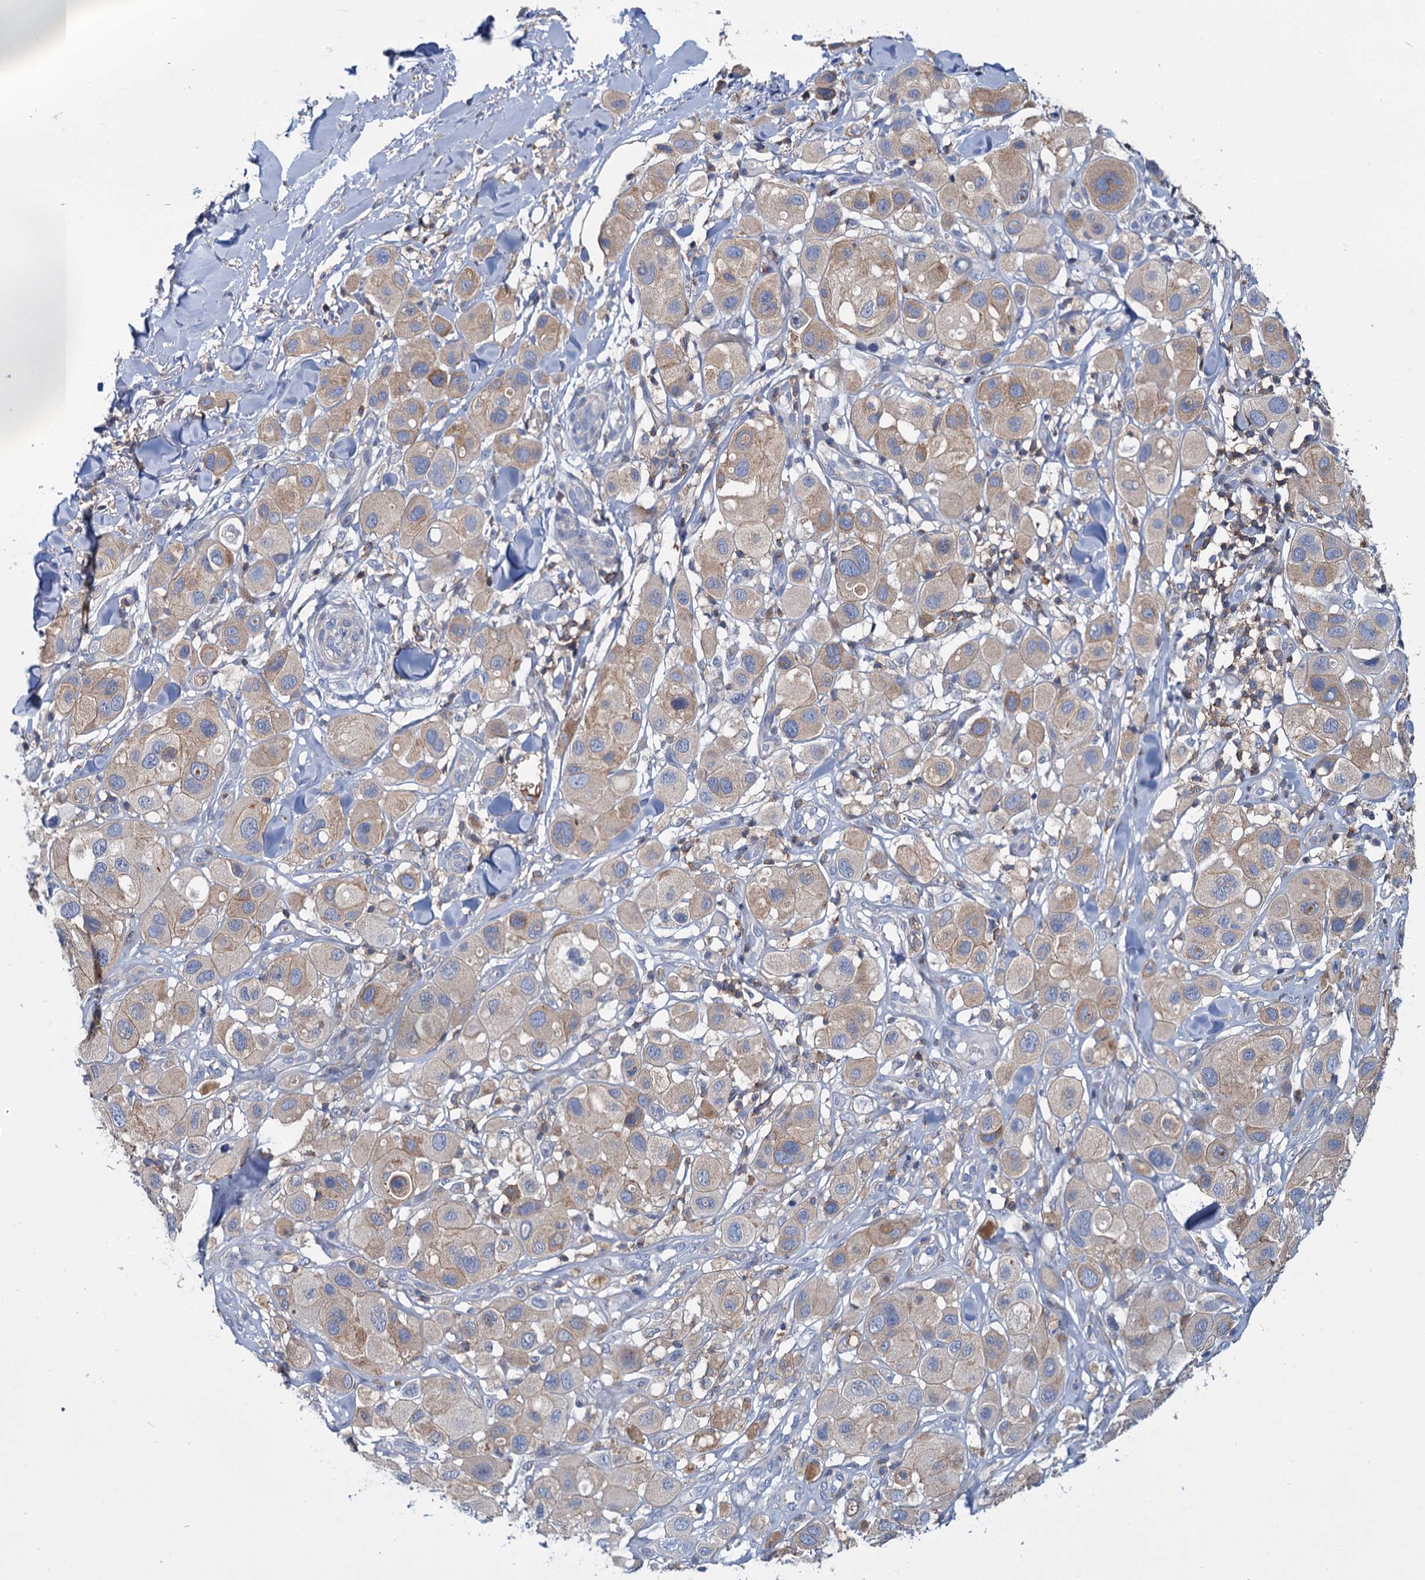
{"staining": {"intensity": "weak", "quantity": "25%-75%", "location": "cytoplasmic/membranous"}, "tissue": "melanoma", "cell_type": "Tumor cells", "image_type": "cancer", "snomed": [{"axis": "morphology", "description": "Malignant melanoma, Metastatic site"}, {"axis": "topography", "description": "Skin"}], "caption": "Tumor cells display low levels of weak cytoplasmic/membranous staining in approximately 25%-75% of cells in melanoma.", "gene": "LRCH4", "patient": {"sex": "male", "age": 41}}